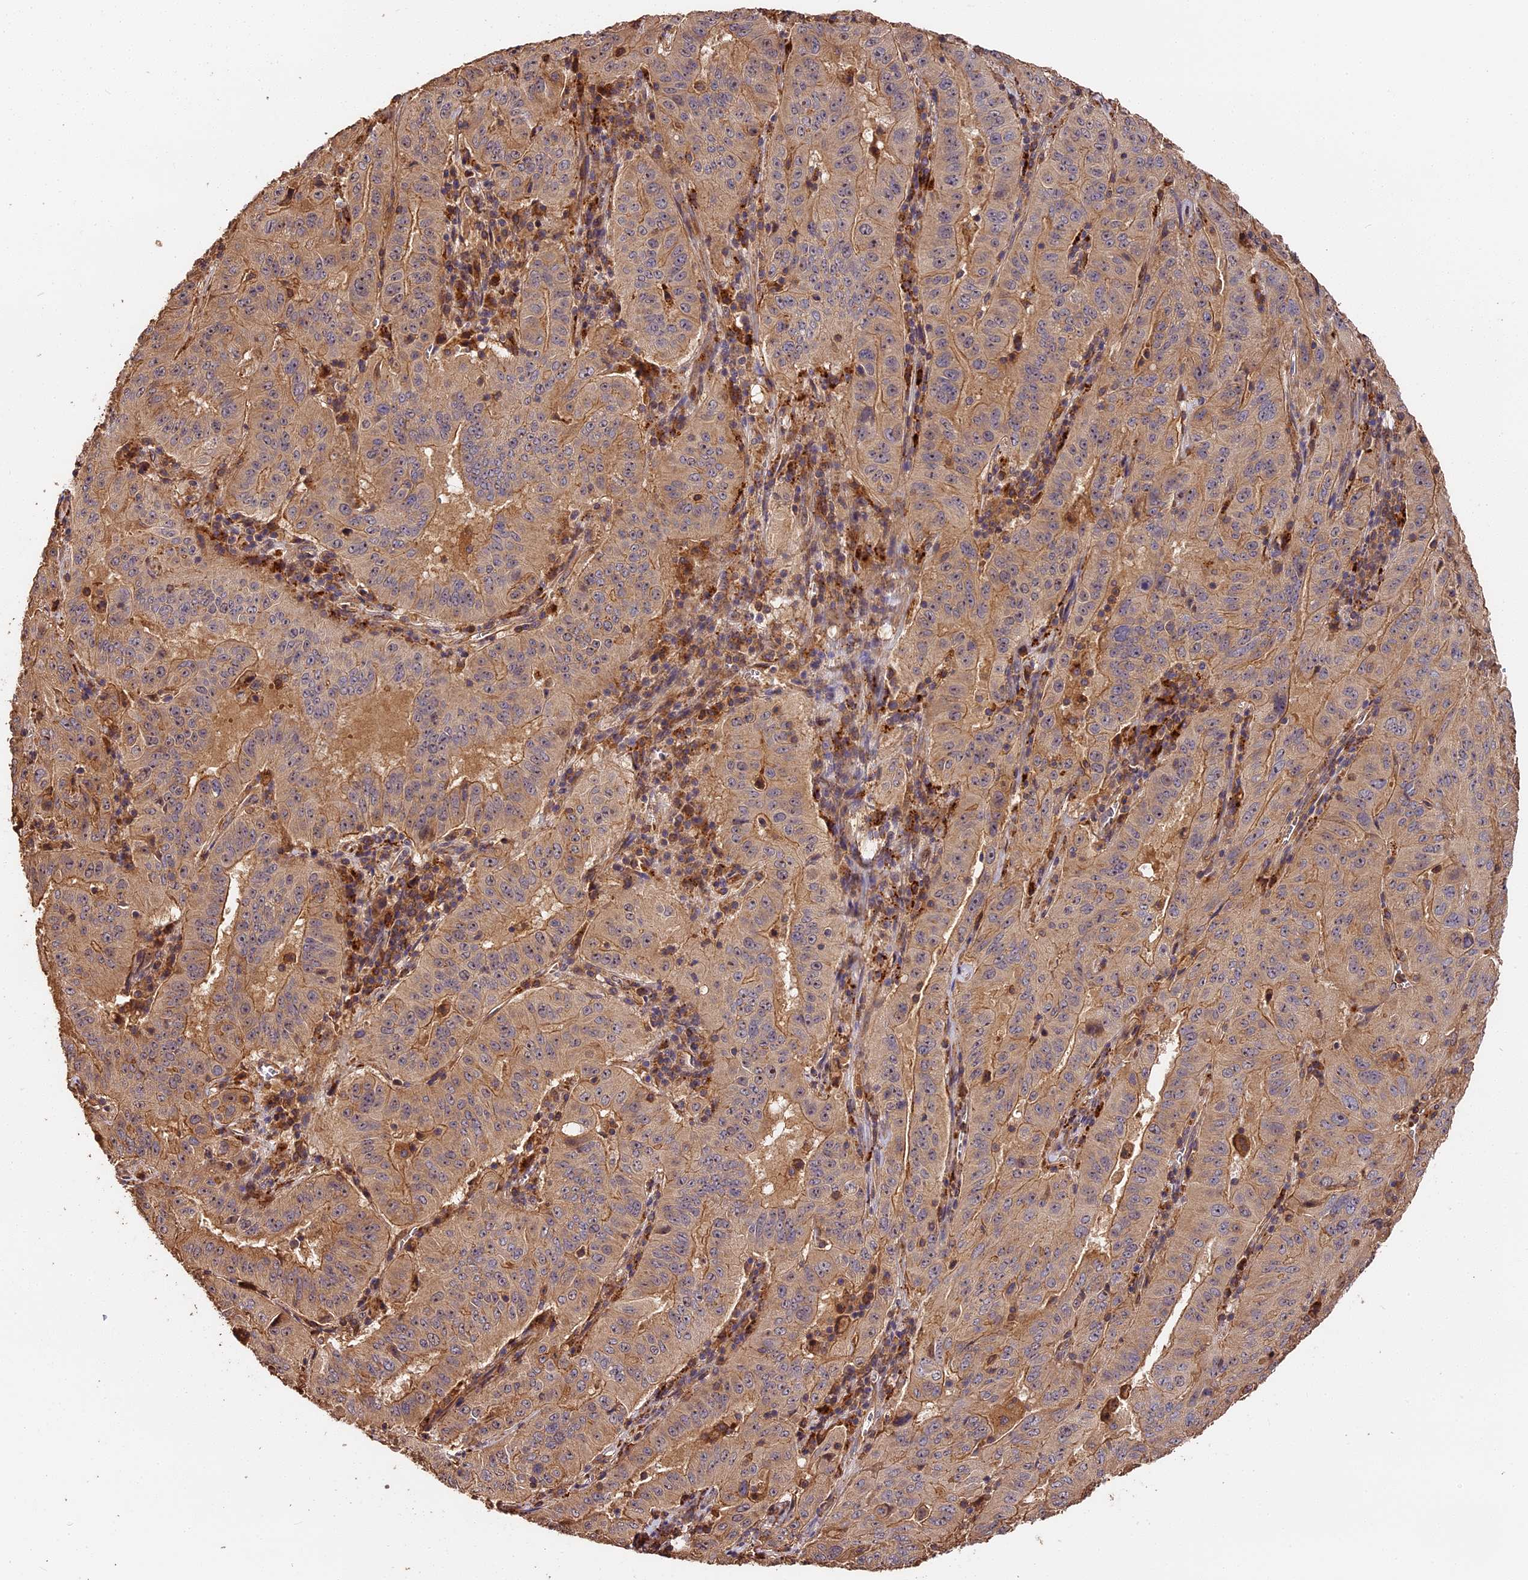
{"staining": {"intensity": "moderate", "quantity": "25%-75%", "location": "cytoplasmic/membranous"}, "tissue": "pancreatic cancer", "cell_type": "Tumor cells", "image_type": "cancer", "snomed": [{"axis": "morphology", "description": "Adenocarcinoma, NOS"}, {"axis": "topography", "description": "Pancreas"}], "caption": "Human pancreatic adenocarcinoma stained for a protein (brown) demonstrates moderate cytoplasmic/membranous positive expression in approximately 25%-75% of tumor cells.", "gene": "MMP15", "patient": {"sex": "male", "age": 63}}